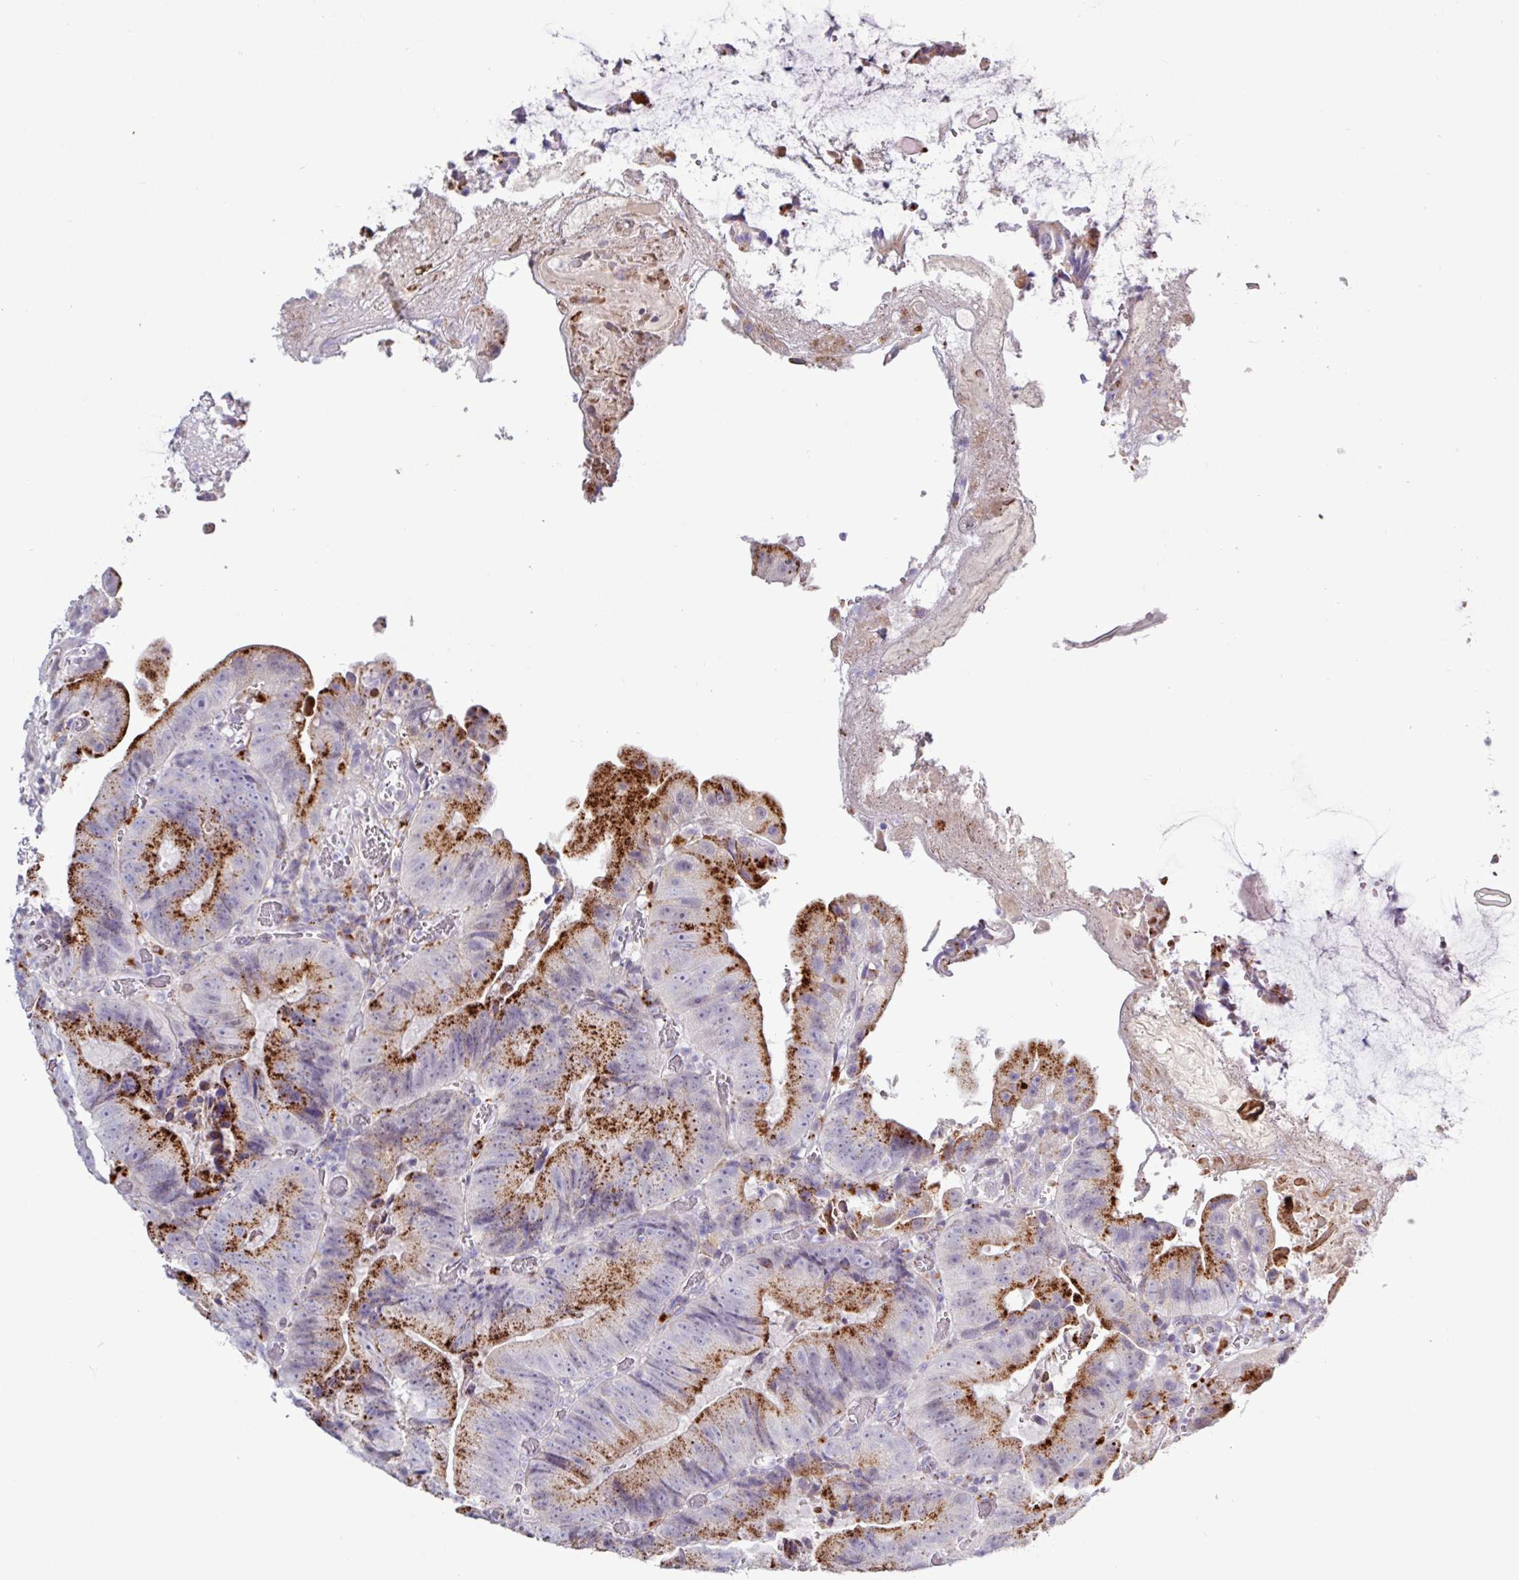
{"staining": {"intensity": "strong", "quantity": "25%-75%", "location": "cytoplasmic/membranous"}, "tissue": "colorectal cancer", "cell_type": "Tumor cells", "image_type": "cancer", "snomed": [{"axis": "morphology", "description": "Adenocarcinoma, NOS"}, {"axis": "topography", "description": "Colon"}], "caption": "Immunohistochemical staining of colorectal cancer (adenocarcinoma) reveals high levels of strong cytoplasmic/membranous protein staining in approximately 25%-75% of tumor cells.", "gene": "AMIGO2", "patient": {"sex": "female", "age": 86}}